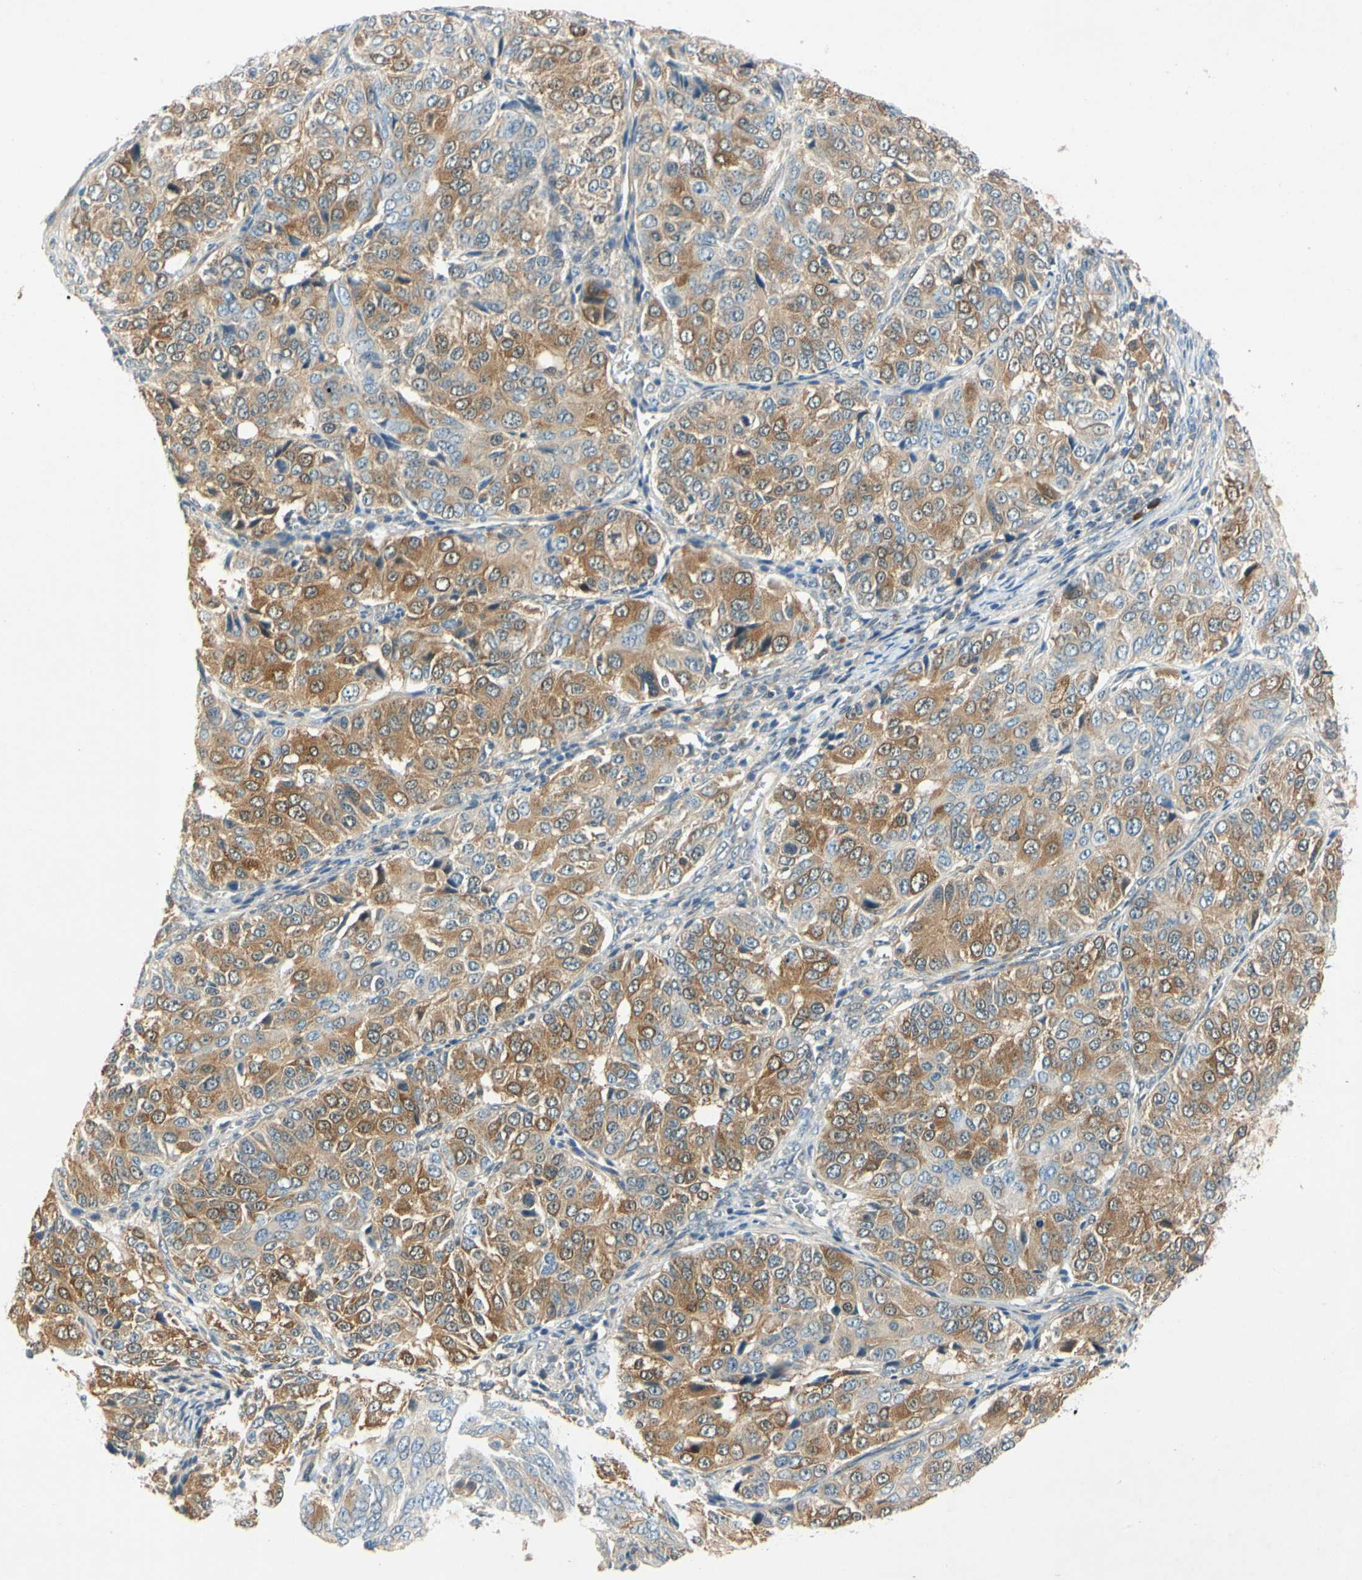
{"staining": {"intensity": "moderate", "quantity": ">75%", "location": "cytoplasmic/membranous"}, "tissue": "ovarian cancer", "cell_type": "Tumor cells", "image_type": "cancer", "snomed": [{"axis": "morphology", "description": "Carcinoma, endometroid"}, {"axis": "topography", "description": "Ovary"}], "caption": "Protein staining shows moderate cytoplasmic/membranous positivity in about >75% of tumor cells in ovarian cancer. The staining was performed using DAB (3,3'-diaminobenzidine), with brown indicating positive protein expression. Nuclei are stained blue with hematoxylin.", "gene": "WIPI1", "patient": {"sex": "female", "age": 51}}